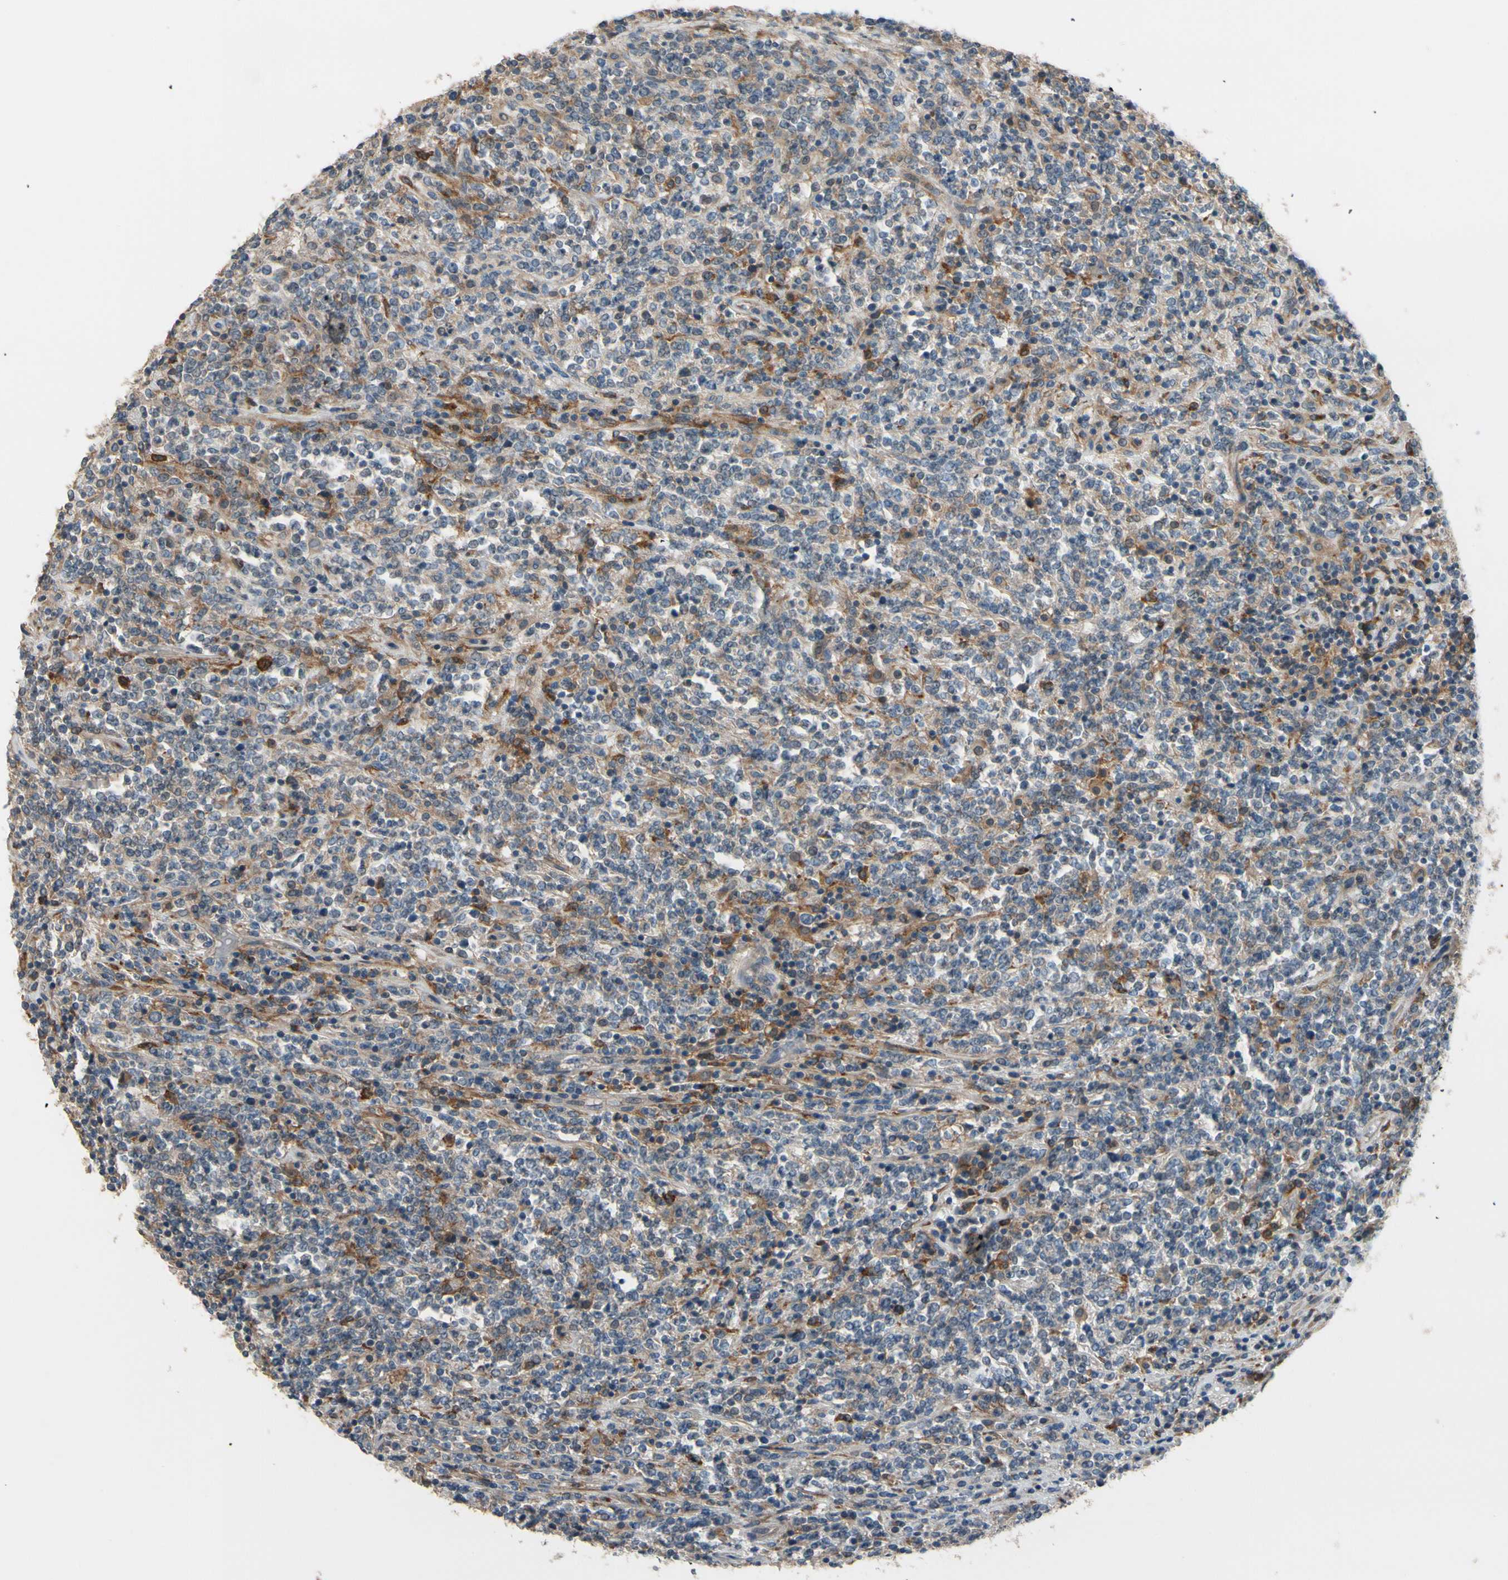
{"staining": {"intensity": "negative", "quantity": "none", "location": "none"}, "tissue": "lymphoma", "cell_type": "Tumor cells", "image_type": "cancer", "snomed": [{"axis": "morphology", "description": "Malignant lymphoma, non-Hodgkin's type, High grade"}, {"axis": "topography", "description": "Soft tissue"}], "caption": "This is an IHC photomicrograph of human lymphoma. There is no expression in tumor cells.", "gene": "SIGLEC5", "patient": {"sex": "male", "age": 18}}